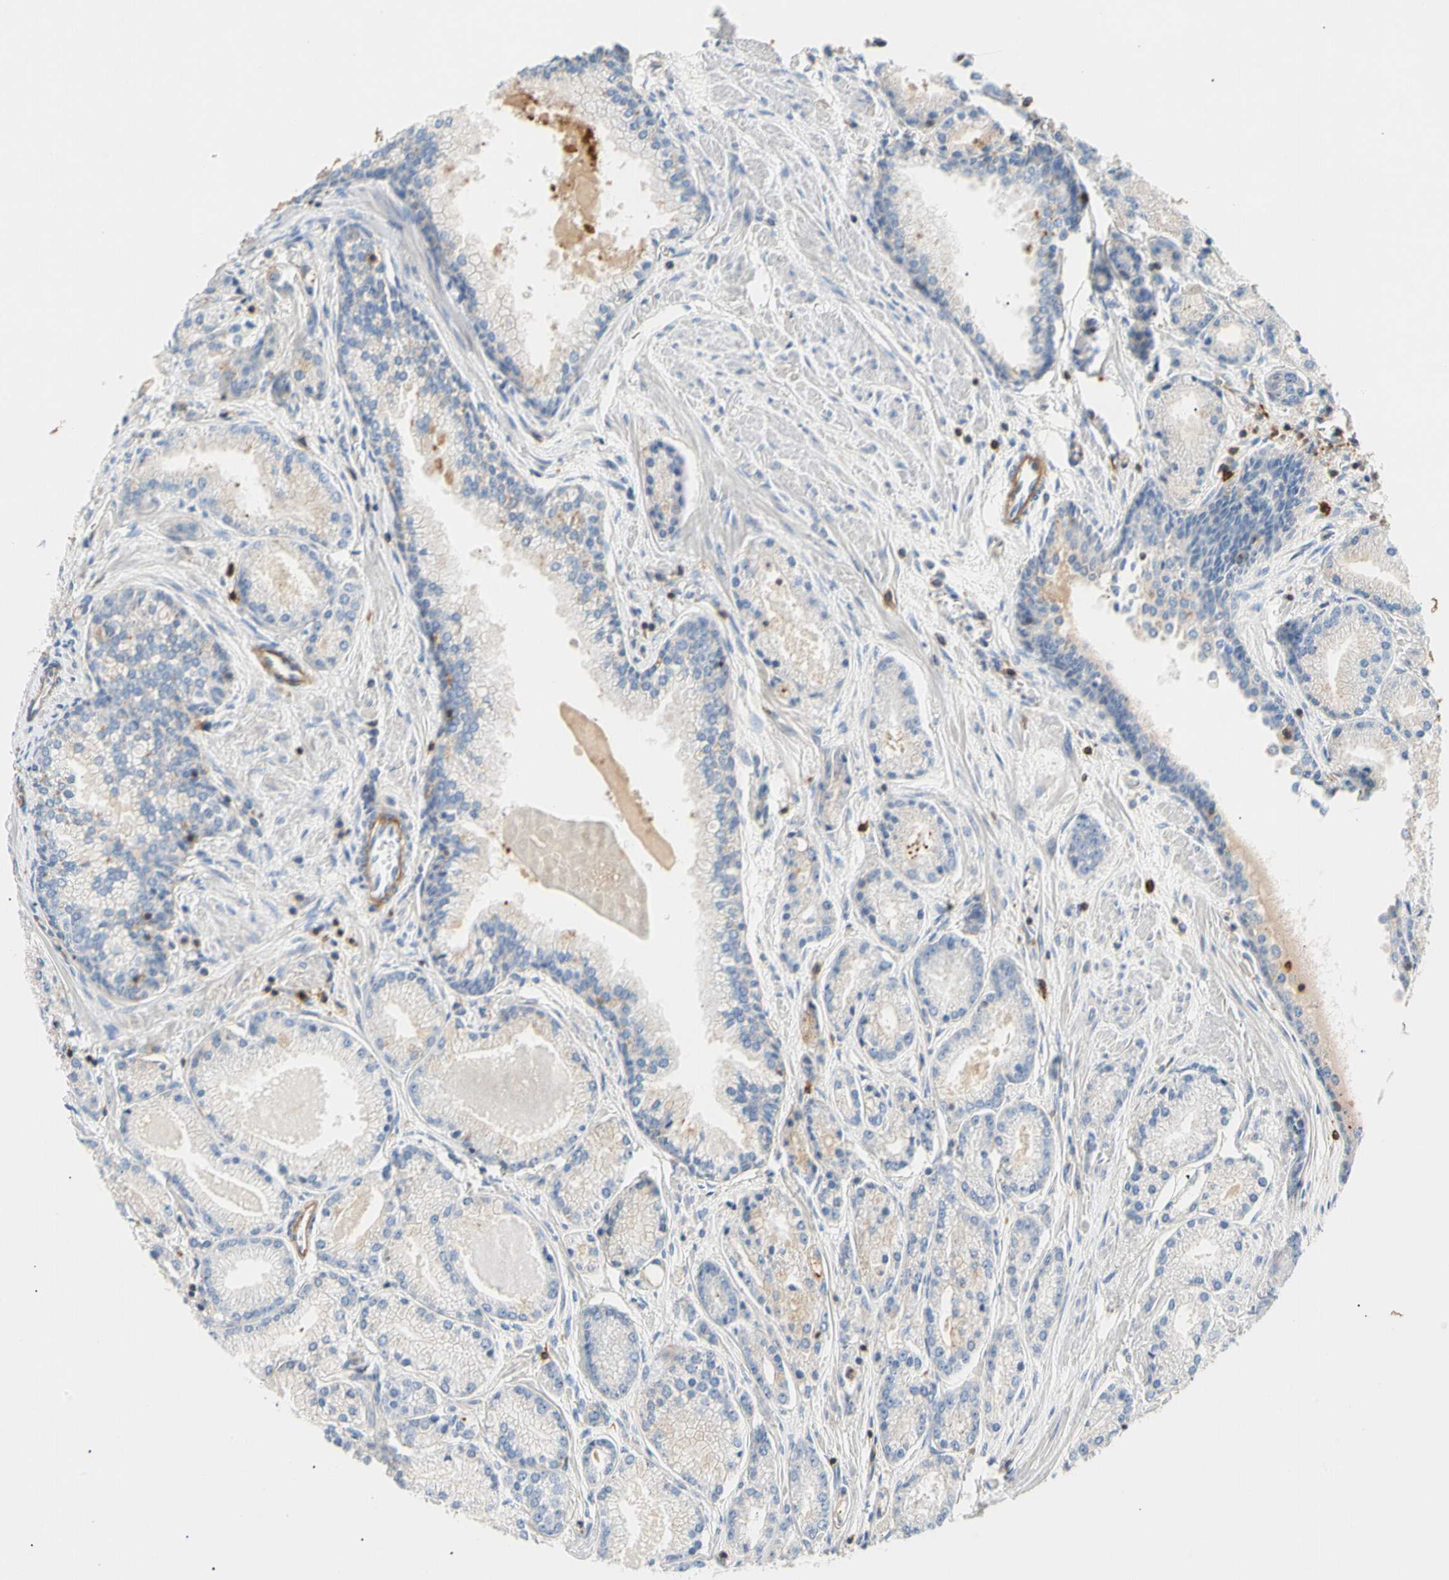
{"staining": {"intensity": "negative", "quantity": "none", "location": "none"}, "tissue": "prostate cancer", "cell_type": "Tumor cells", "image_type": "cancer", "snomed": [{"axis": "morphology", "description": "Adenocarcinoma, High grade"}, {"axis": "topography", "description": "Prostate"}], "caption": "Immunohistochemical staining of human prostate cancer (adenocarcinoma (high-grade)) reveals no significant positivity in tumor cells. (DAB (3,3'-diaminobenzidine) immunohistochemistry with hematoxylin counter stain).", "gene": "TNFRSF18", "patient": {"sex": "male", "age": 61}}